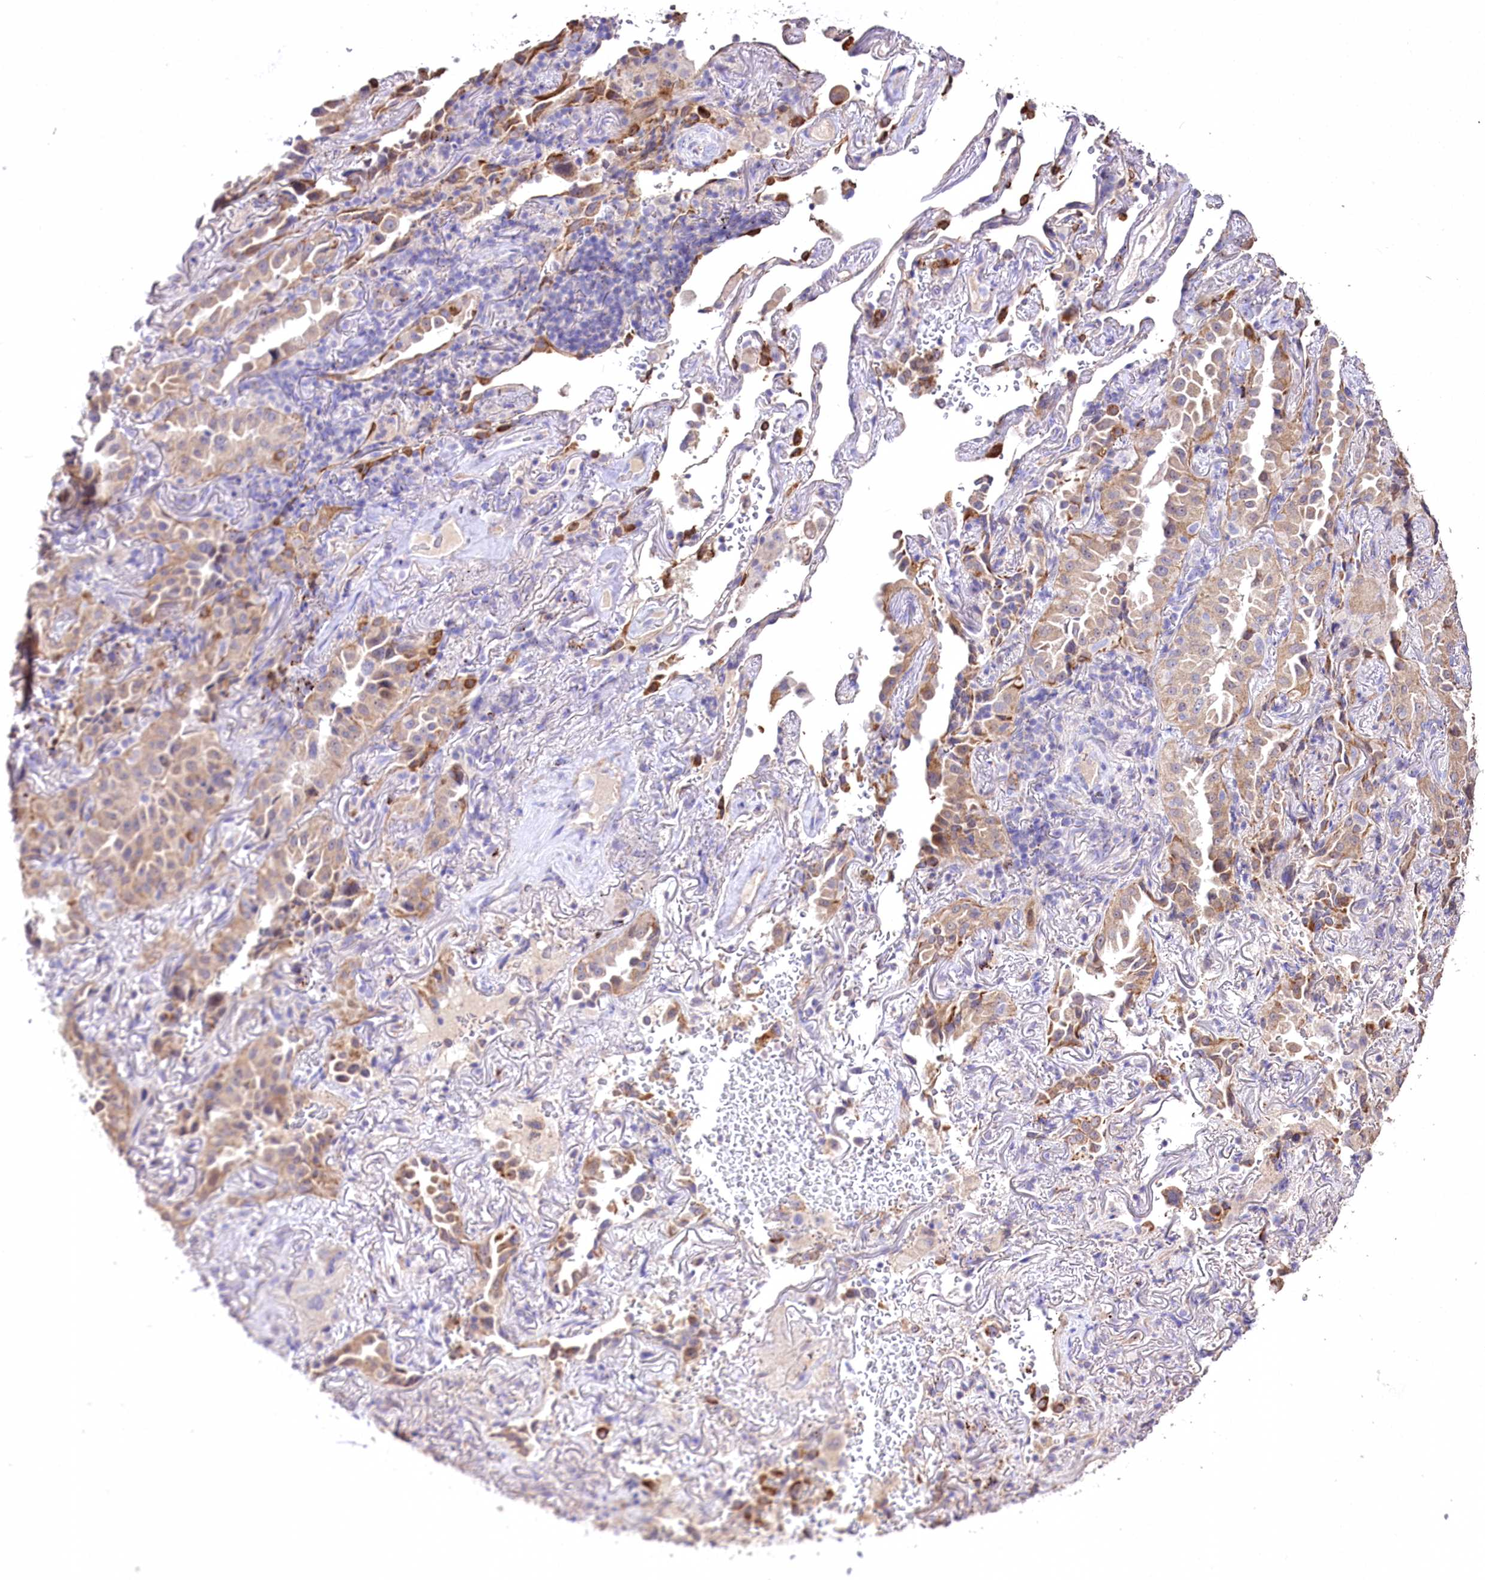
{"staining": {"intensity": "weak", "quantity": ">75%", "location": "cytoplasmic/membranous"}, "tissue": "lung cancer", "cell_type": "Tumor cells", "image_type": "cancer", "snomed": [{"axis": "morphology", "description": "Adenocarcinoma, NOS"}, {"axis": "topography", "description": "Lung"}], "caption": "Protein staining of adenocarcinoma (lung) tissue displays weak cytoplasmic/membranous staining in approximately >75% of tumor cells.", "gene": "PTER", "patient": {"sex": "female", "age": 69}}